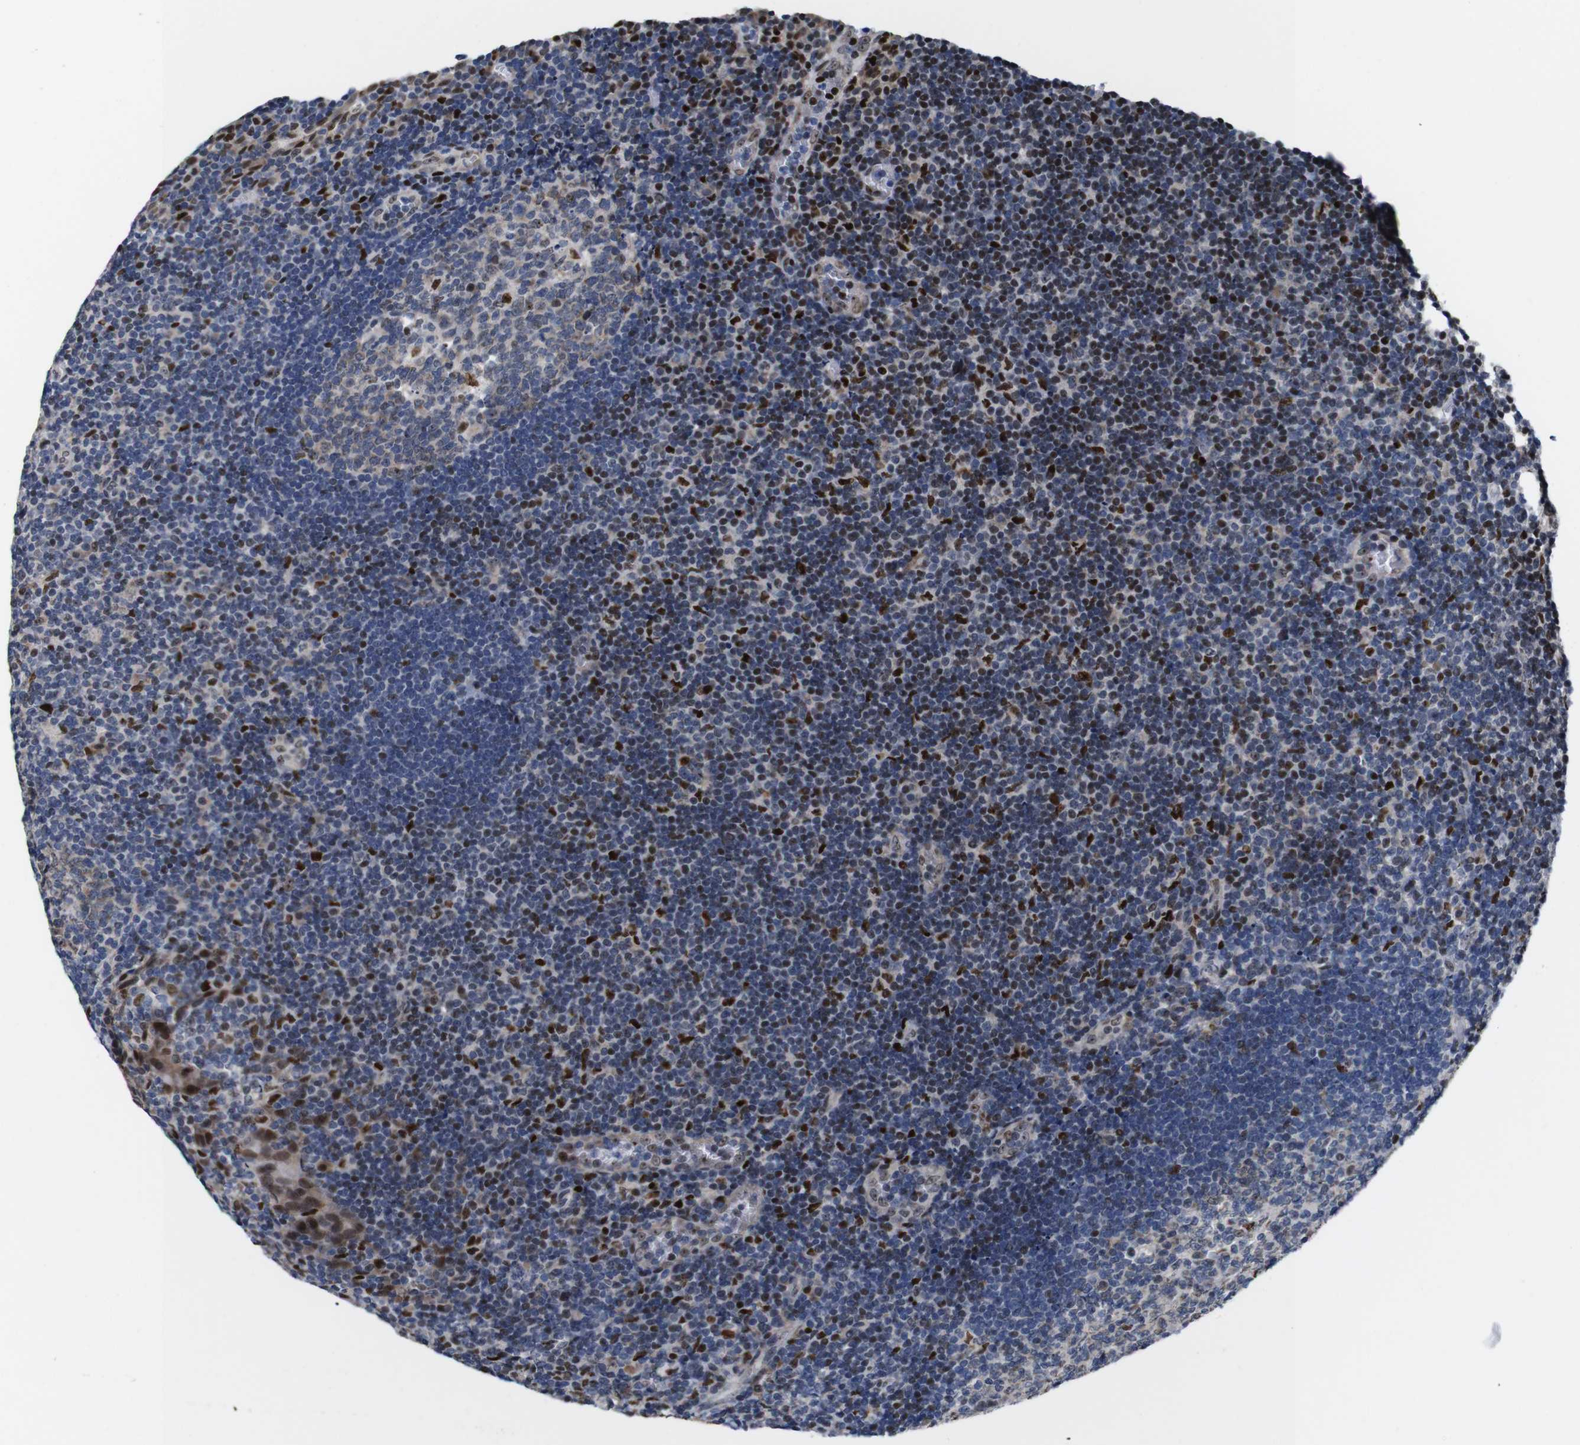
{"staining": {"intensity": "moderate", "quantity": "<25%", "location": "nuclear"}, "tissue": "tonsil", "cell_type": "Germinal center cells", "image_type": "normal", "snomed": [{"axis": "morphology", "description": "Normal tissue, NOS"}, {"axis": "topography", "description": "Tonsil"}], "caption": "Tonsil stained for a protein displays moderate nuclear positivity in germinal center cells. (Stains: DAB in brown, nuclei in blue, Microscopy: brightfield microscopy at high magnification).", "gene": "GATA6", "patient": {"sex": "male", "age": 37}}